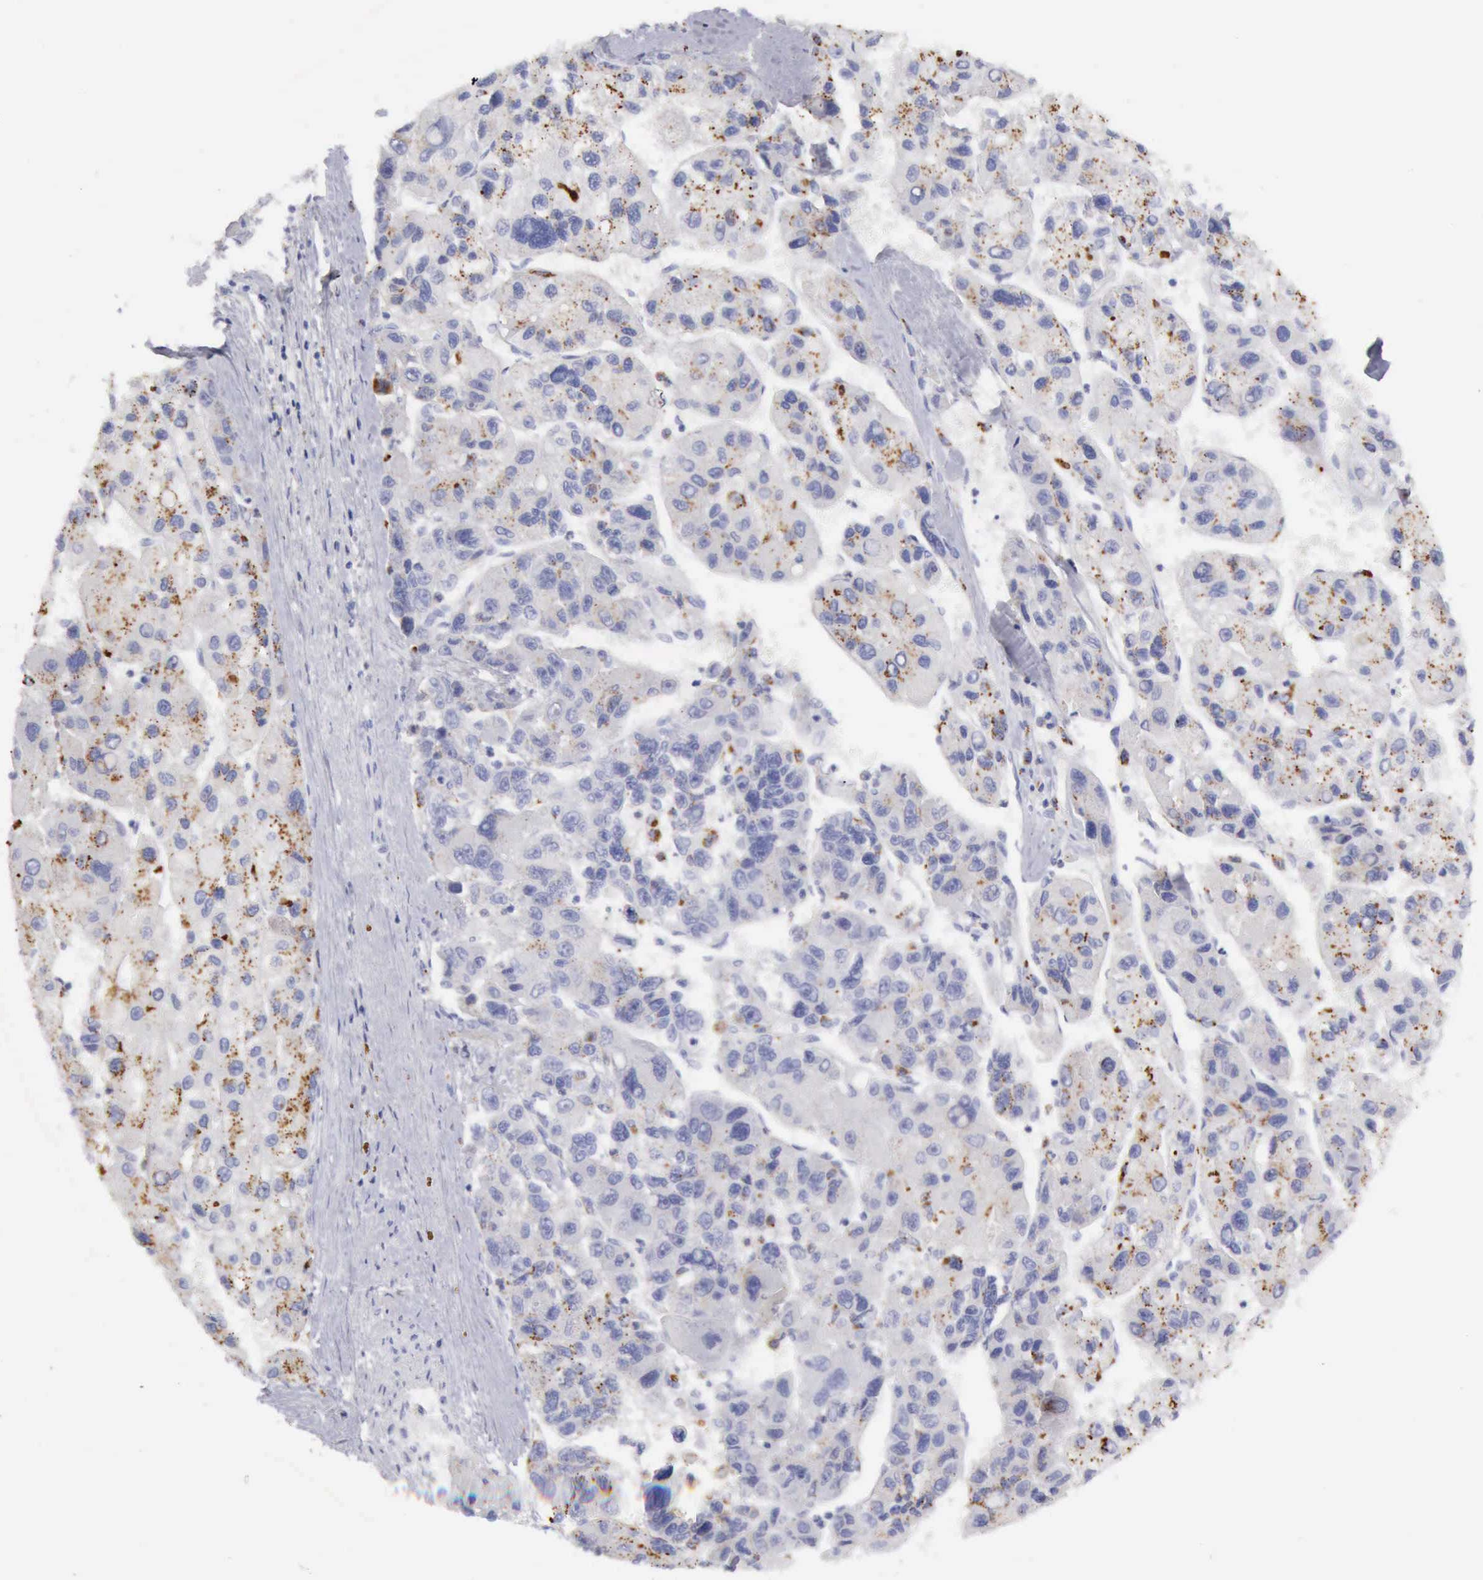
{"staining": {"intensity": "weak", "quantity": "25%-75%", "location": "cytoplasmic/membranous"}, "tissue": "liver cancer", "cell_type": "Tumor cells", "image_type": "cancer", "snomed": [{"axis": "morphology", "description": "Carcinoma, Hepatocellular, NOS"}, {"axis": "topography", "description": "Liver"}], "caption": "Weak cytoplasmic/membranous expression is seen in approximately 25%-75% of tumor cells in liver cancer (hepatocellular carcinoma).", "gene": "CTSS", "patient": {"sex": "male", "age": 64}}